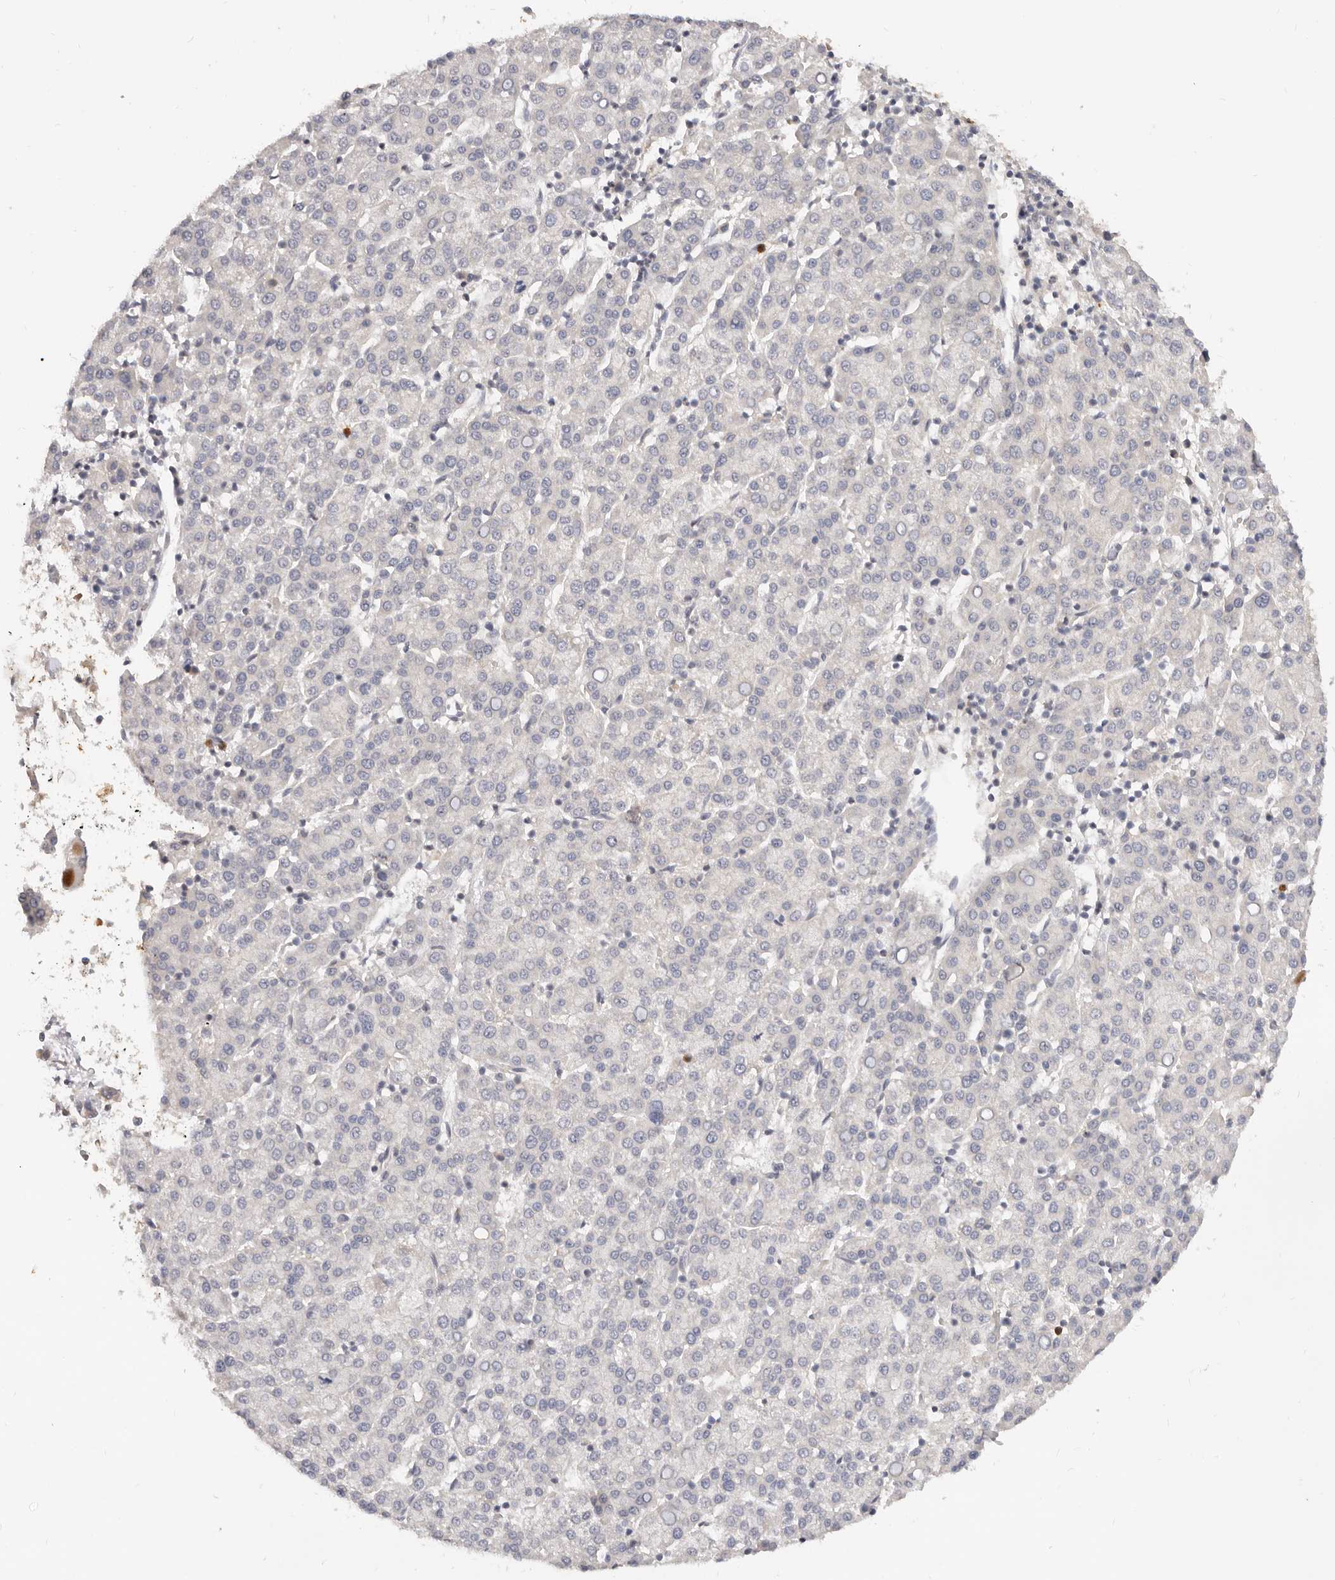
{"staining": {"intensity": "negative", "quantity": "none", "location": "none"}, "tissue": "liver cancer", "cell_type": "Tumor cells", "image_type": "cancer", "snomed": [{"axis": "morphology", "description": "Carcinoma, Hepatocellular, NOS"}, {"axis": "topography", "description": "Liver"}], "caption": "High magnification brightfield microscopy of liver cancer (hepatocellular carcinoma) stained with DAB (brown) and counterstained with hematoxylin (blue): tumor cells show no significant positivity. (Brightfield microscopy of DAB (3,3'-diaminobenzidine) immunohistochemistry (IHC) at high magnification).", "gene": "USP49", "patient": {"sex": "female", "age": 58}}